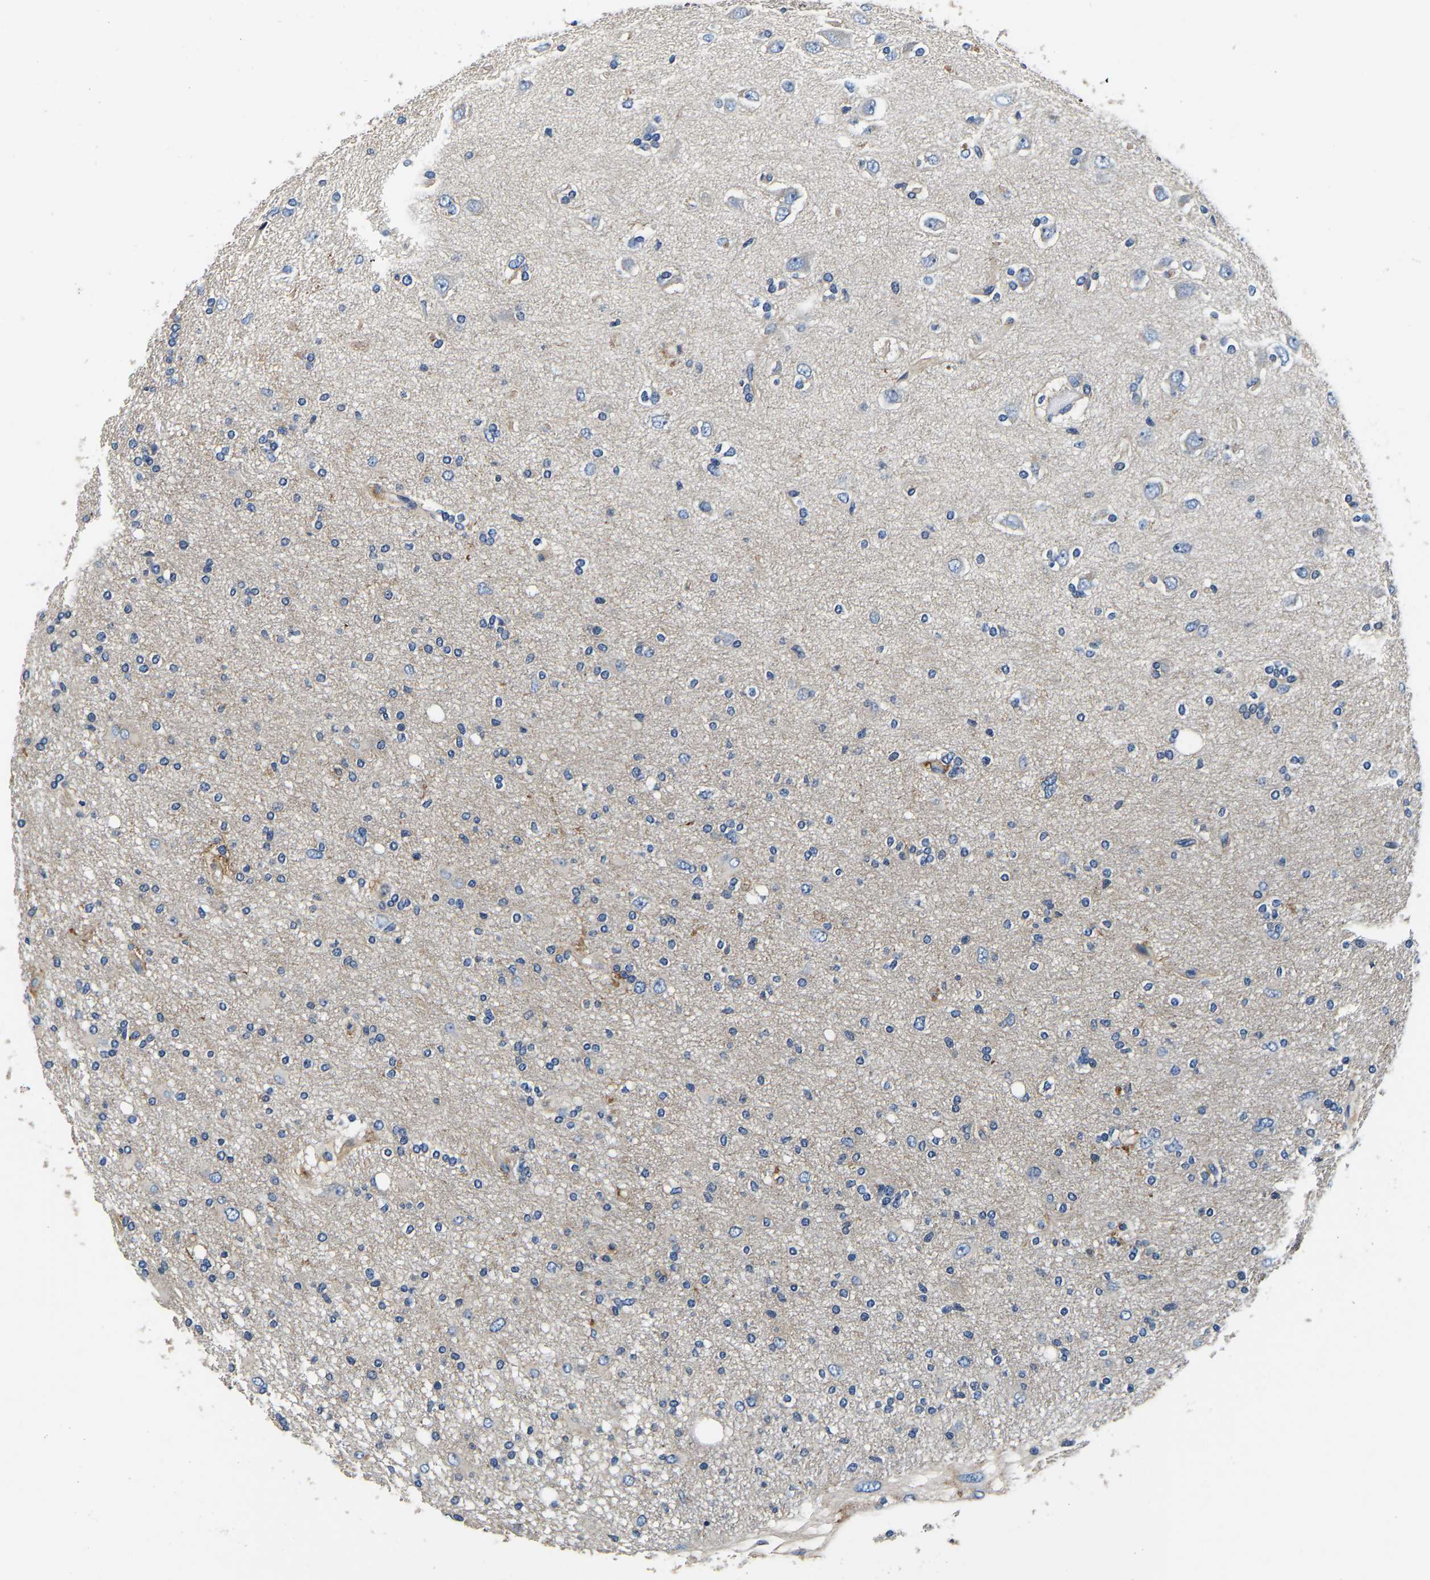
{"staining": {"intensity": "negative", "quantity": "none", "location": "none"}, "tissue": "glioma", "cell_type": "Tumor cells", "image_type": "cancer", "snomed": [{"axis": "morphology", "description": "Glioma, malignant, High grade"}, {"axis": "topography", "description": "Brain"}], "caption": "The IHC image has no significant positivity in tumor cells of glioma tissue.", "gene": "SH3GLB1", "patient": {"sex": "female", "age": 59}}